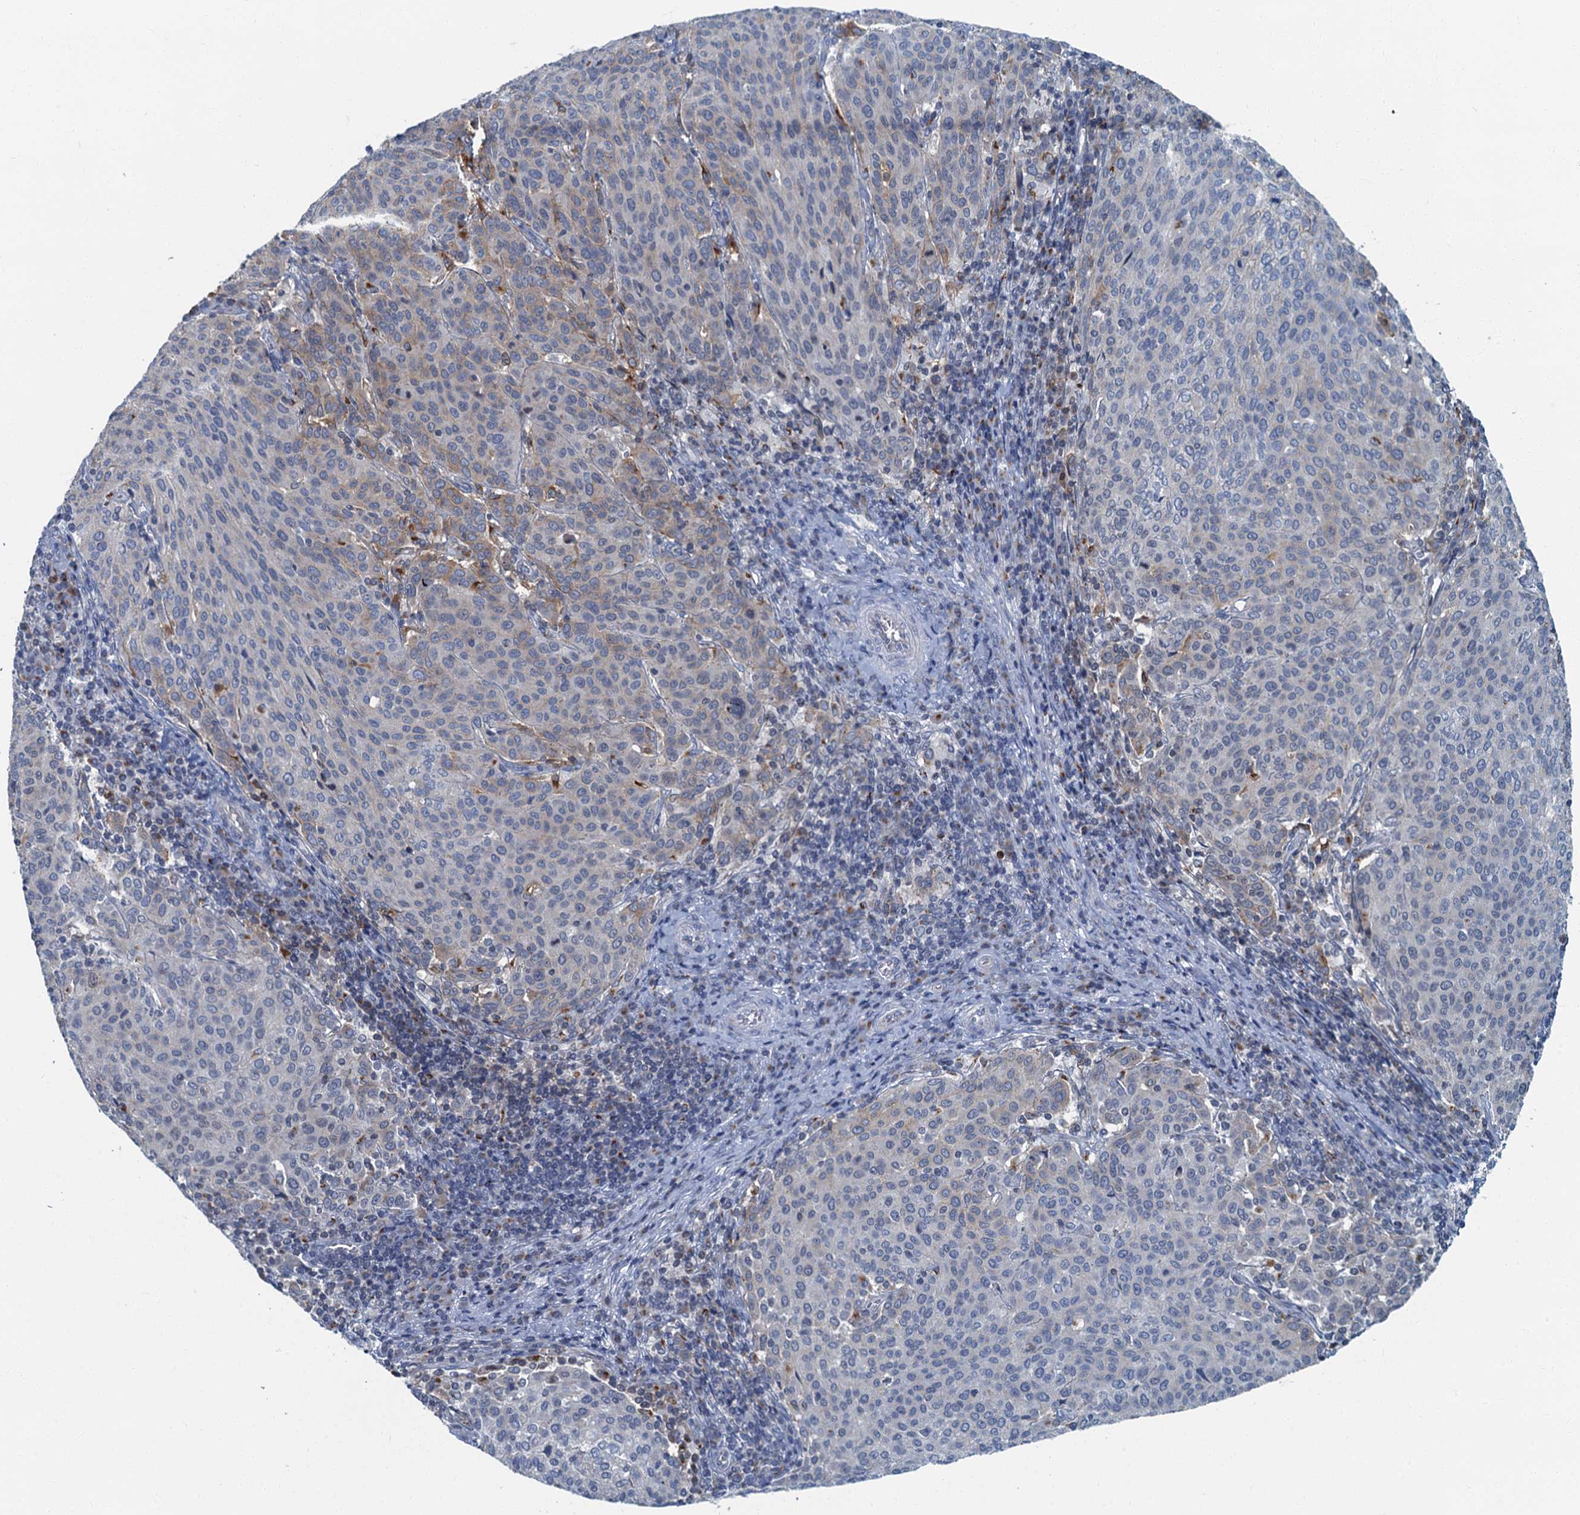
{"staining": {"intensity": "weak", "quantity": "<25%", "location": "cytoplasmic/membranous"}, "tissue": "cervical cancer", "cell_type": "Tumor cells", "image_type": "cancer", "snomed": [{"axis": "morphology", "description": "Squamous cell carcinoma, NOS"}, {"axis": "topography", "description": "Cervix"}], "caption": "DAB immunohistochemical staining of human cervical squamous cell carcinoma displays no significant expression in tumor cells.", "gene": "LYPD3", "patient": {"sex": "female", "age": 46}}